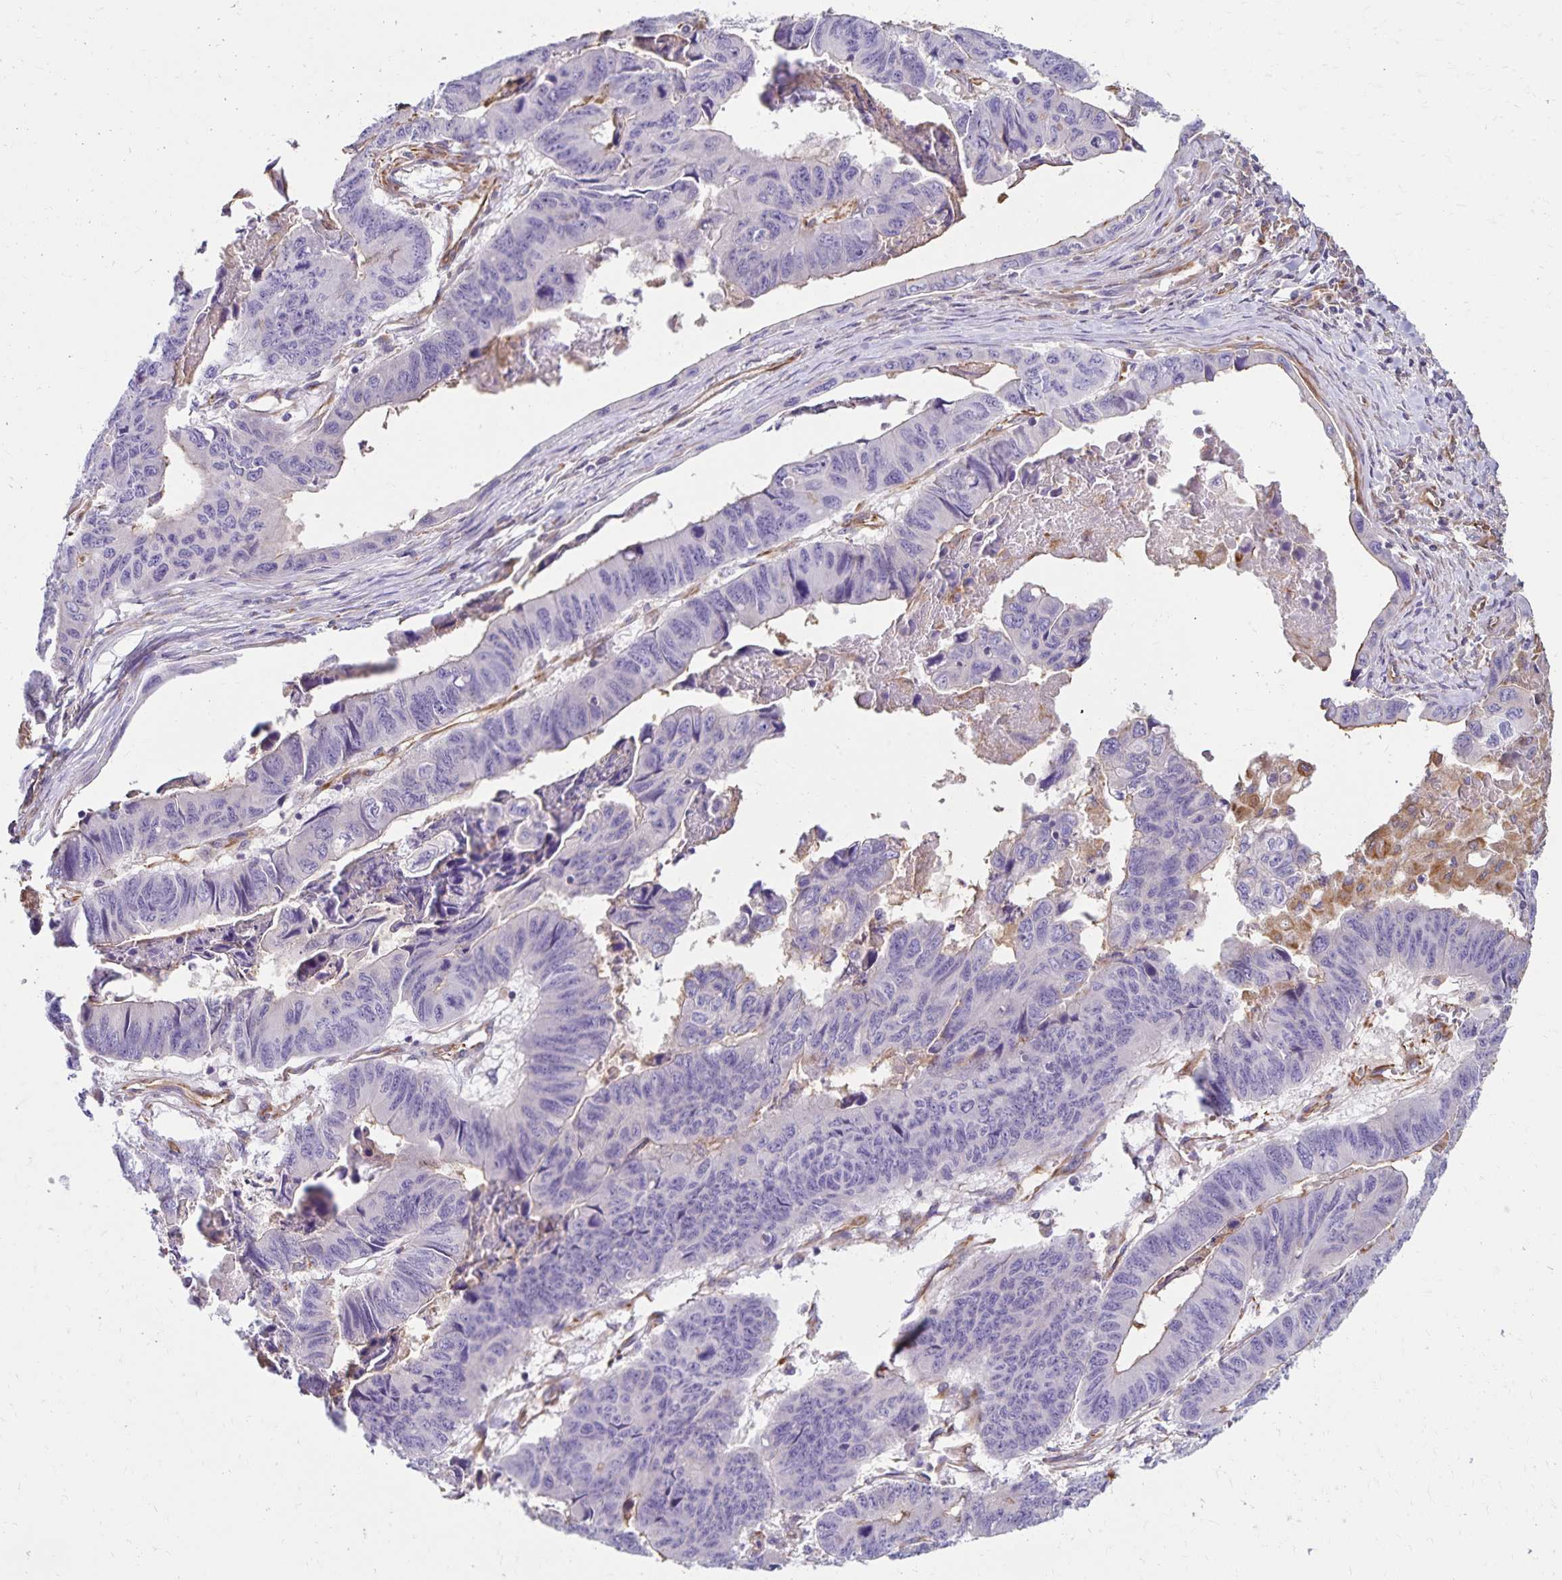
{"staining": {"intensity": "negative", "quantity": "none", "location": "none"}, "tissue": "stomach cancer", "cell_type": "Tumor cells", "image_type": "cancer", "snomed": [{"axis": "morphology", "description": "Adenocarcinoma, NOS"}, {"axis": "topography", "description": "Stomach, lower"}], "caption": "Immunohistochemistry (IHC) of stomach adenocarcinoma demonstrates no expression in tumor cells.", "gene": "TRPV6", "patient": {"sex": "male", "age": 77}}